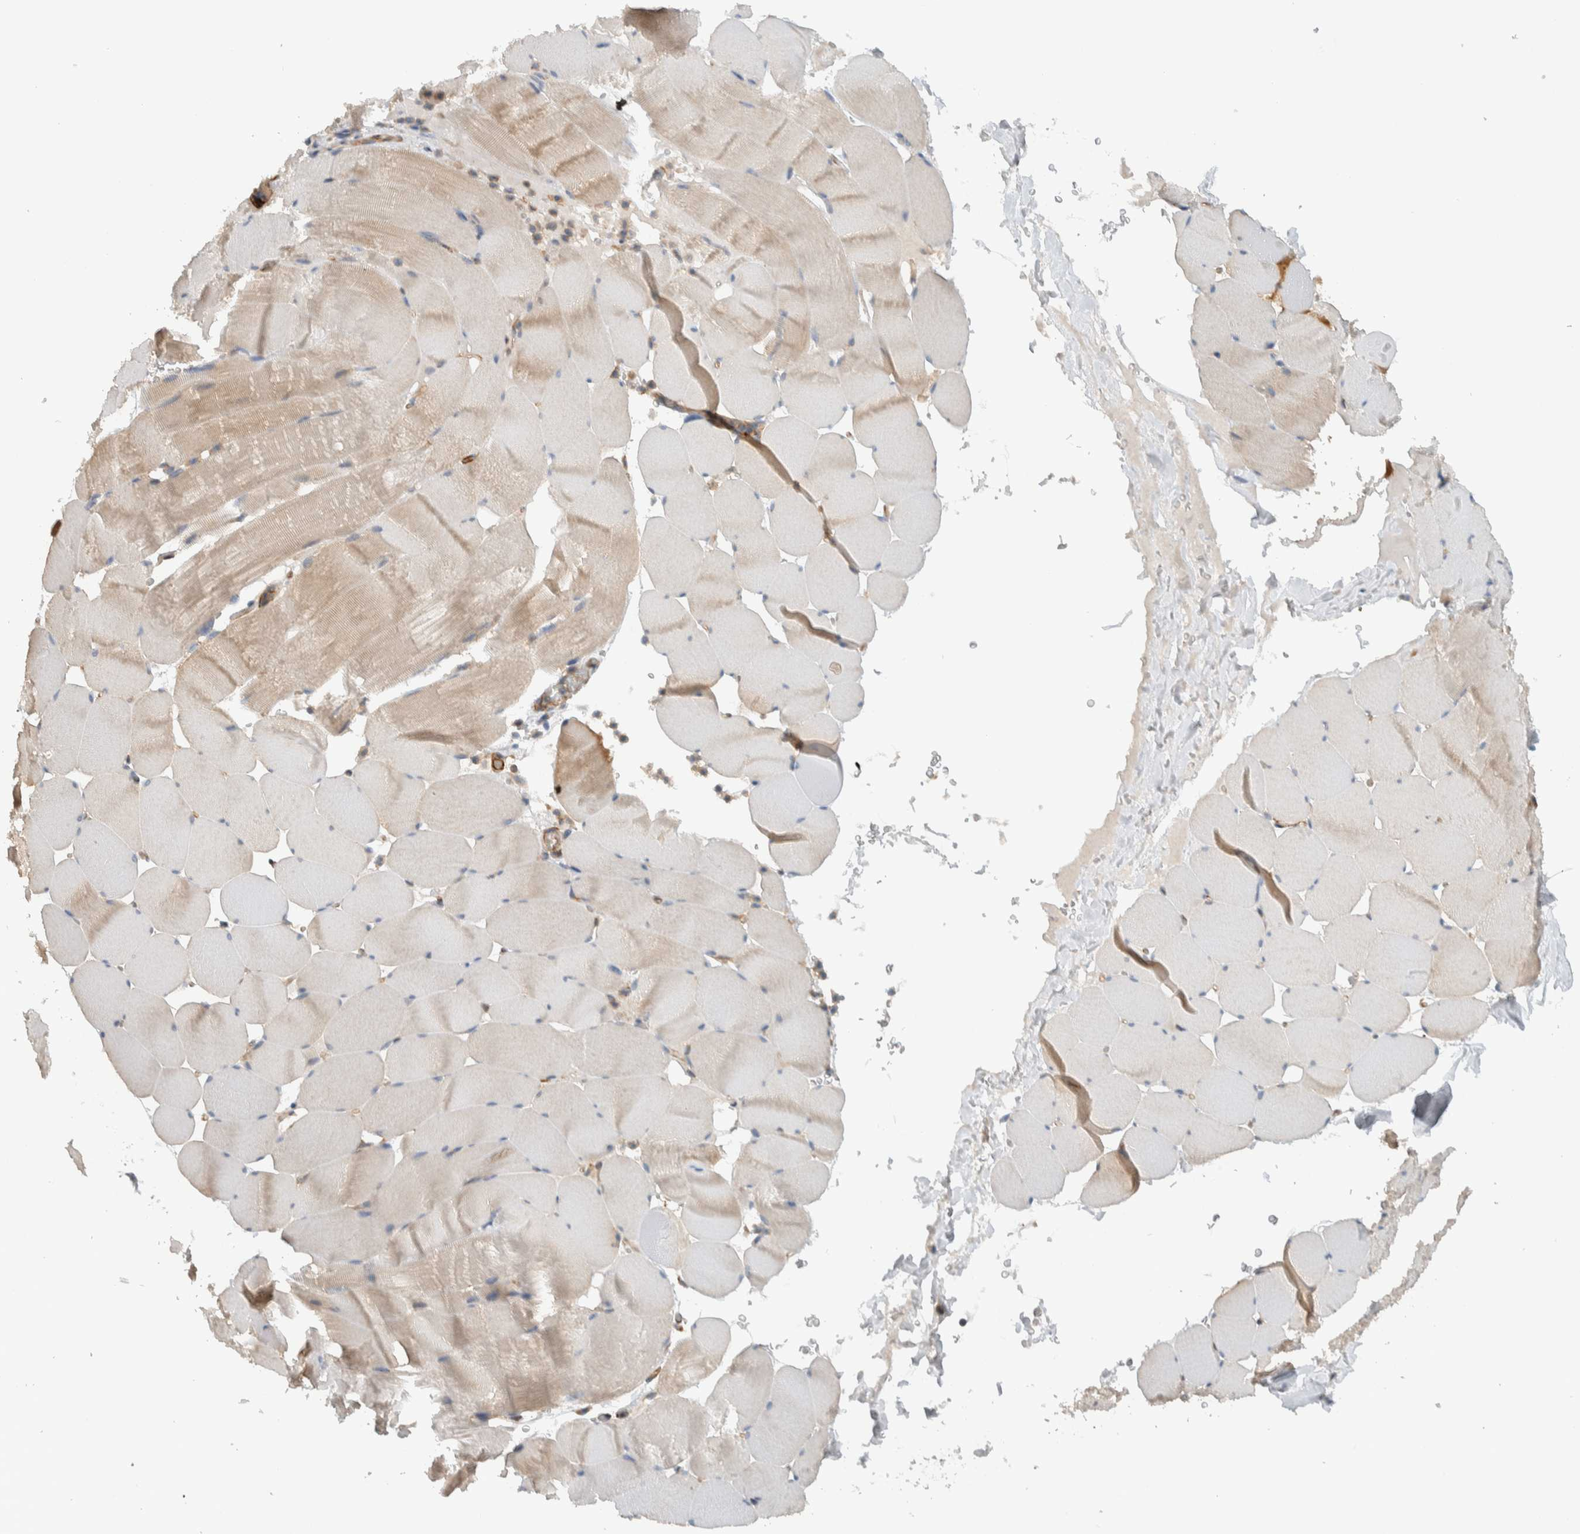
{"staining": {"intensity": "weak", "quantity": ">75%", "location": "cytoplasmic/membranous"}, "tissue": "skeletal muscle", "cell_type": "Myocytes", "image_type": "normal", "snomed": [{"axis": "morphology", "description": "Normal tissue, NOS"}, {"axis": "topography", "description": "Skeletal muscle"}], "caption": "Immunohistochemical staining of benign human skeletal muscle demonstrates weak cytoplasmic/membranous protein positivity in about >75% of myocytes.", "gene": "MPRIP", "patient": {"sex": "male", "age": 62}}